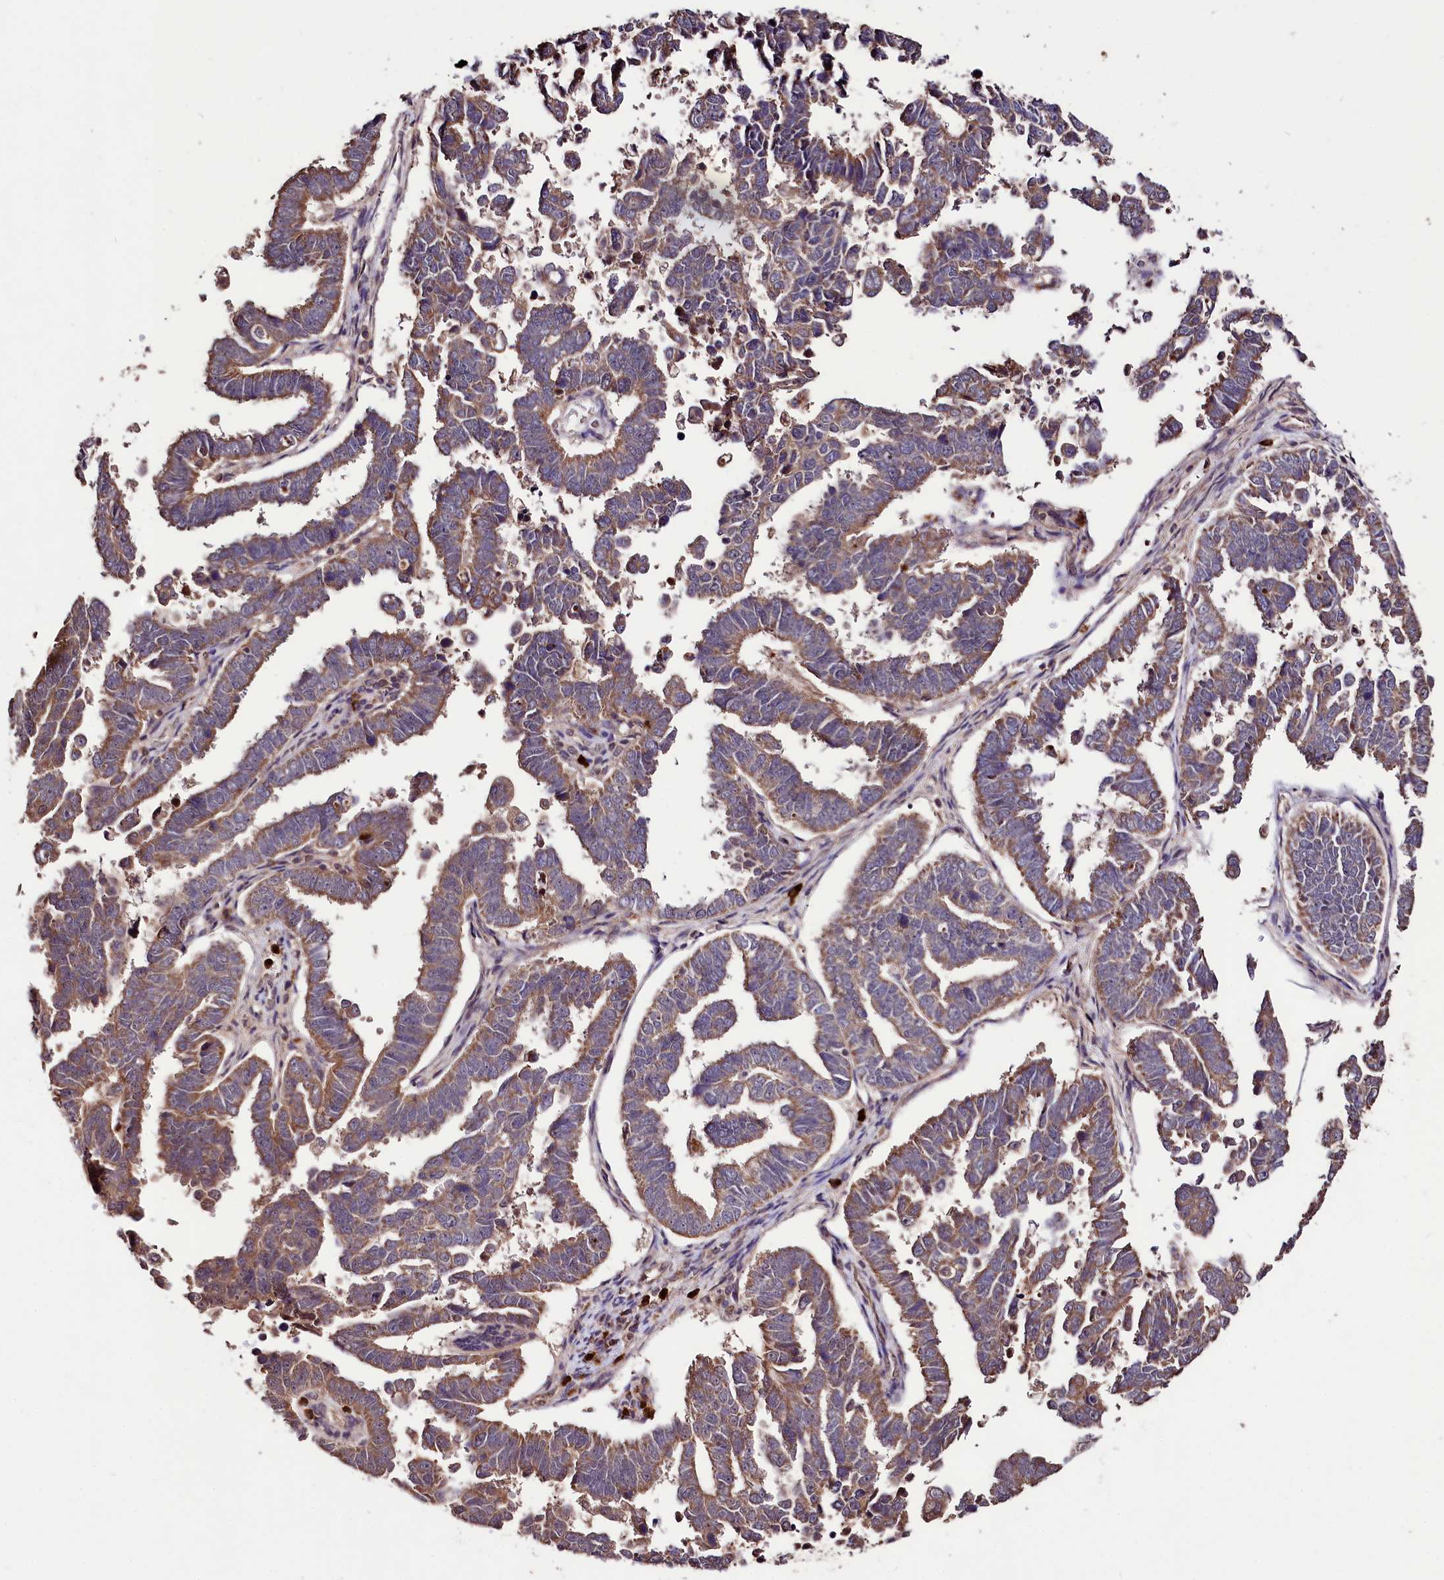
{"staining": {"intensity": "moderate", "quantity": ">75%", "location": "cytoplasmic/membranous"}, "tissue": "endometrial cancer", "cell_type": "Tumor cells", "image_type": "cancer", "snomed": [{"axis": "morphology", "description": "Adenocarcinoma, NOS"}, {"axis": "topography", "description": "Endometrium"}], "caption": "Immunohistochemistry (IHC) of human adenocarcinoma (endometrial) shows medium levels of moderate cytoplasmic/membranous staining in about >75% of tumor cells. The protein is shown in brown color, while the nuclei are stained blue.", "gene": "KLRB1", "patient": {"sex": "female", "age": 75}}